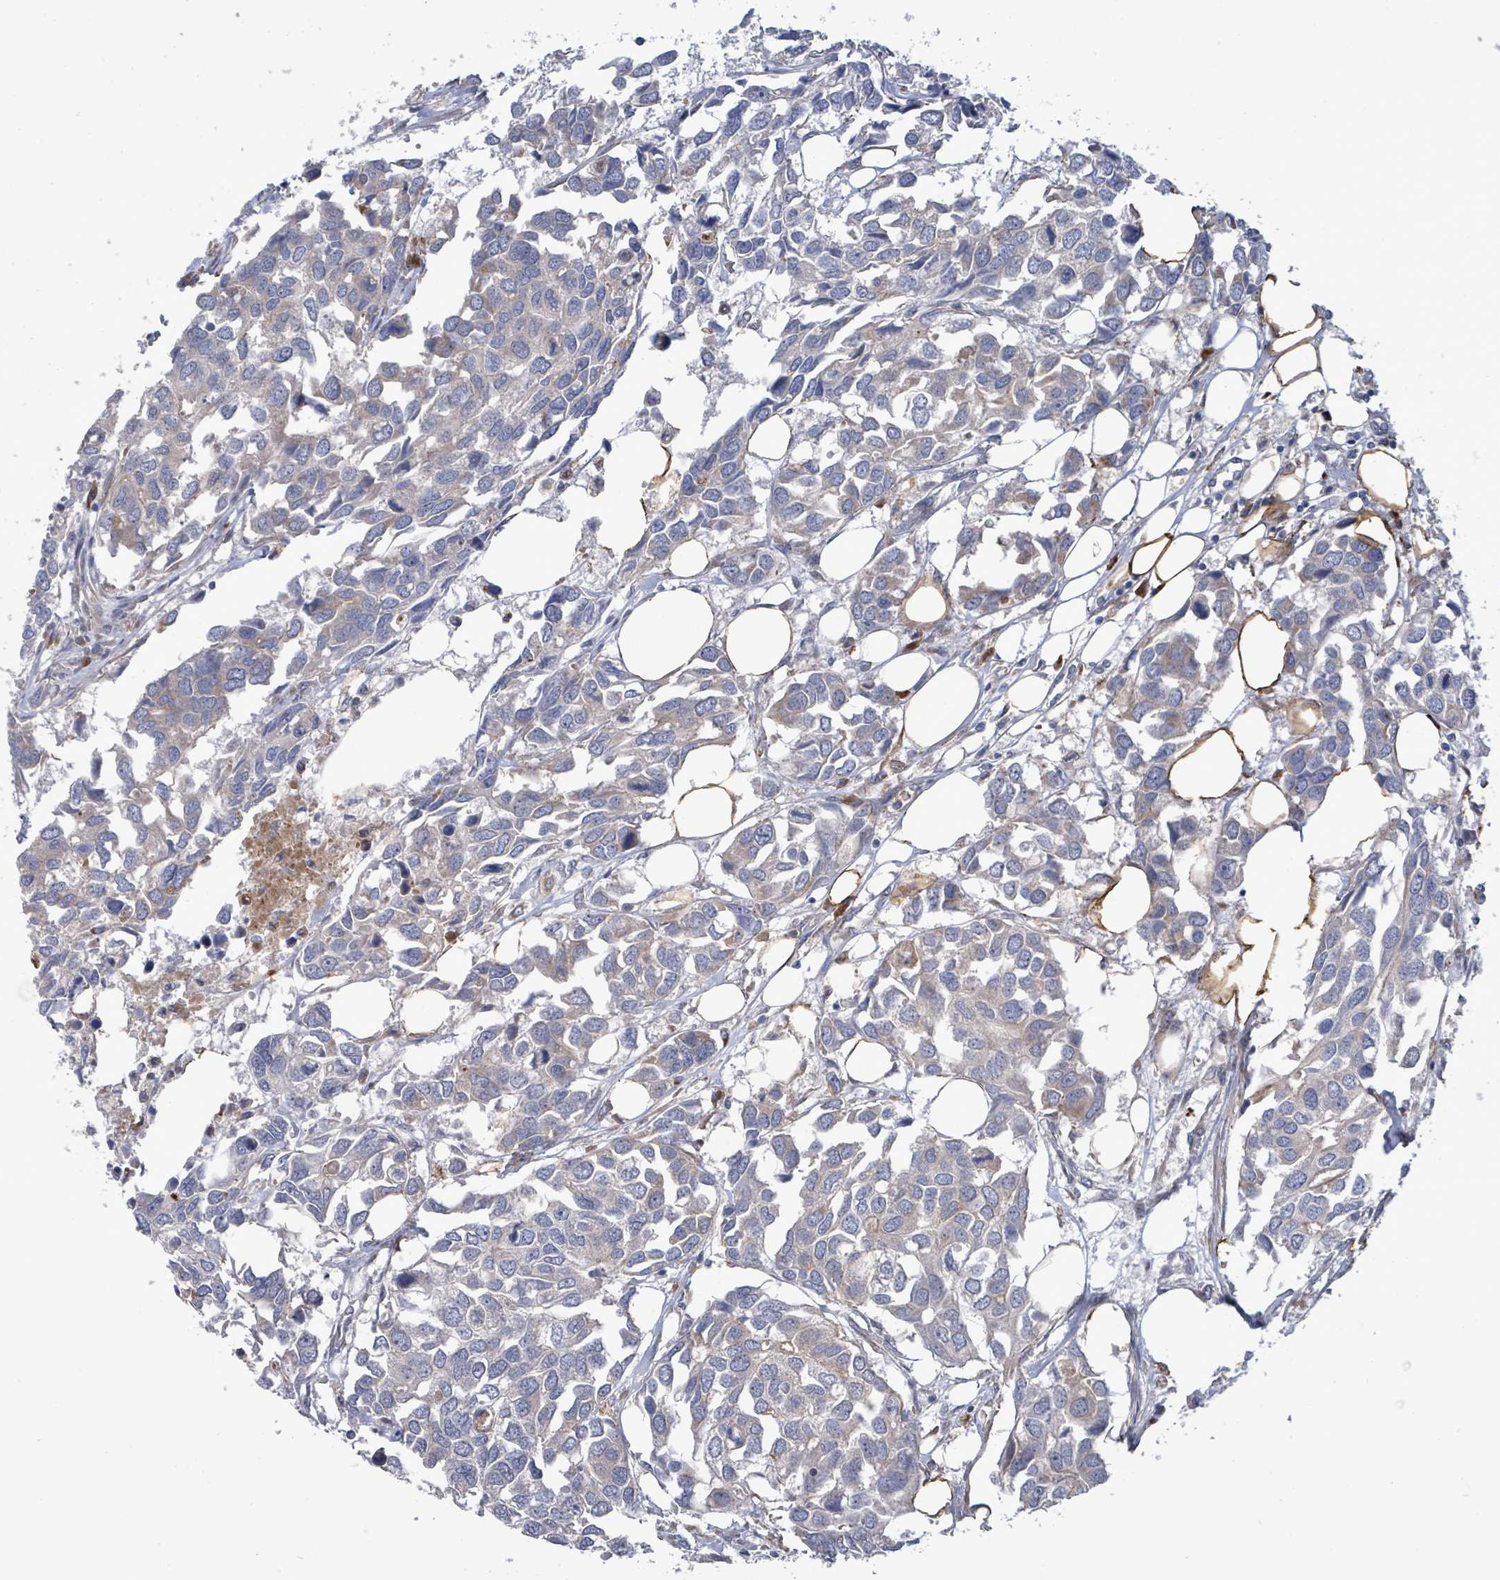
{"staining": {"intensity": "negative", "quantity": "none", "location": "none"}, "tissue": "breast cancer", "cell_type": "Tumor cells", "image_type": "cancer", "snomed": [{"axis": "morphology", "description": "Duct carcinoma"}, {"axis": "topography", "description": "Breast"}], "caption": "Immunohistochemical staining of breast cancer shows no significant expression in tumor cells. The staining is performed using DAB (3,3'-diaminobenzidine) brown chromogen with nuclei counter-stained in using hematoxylin.", "gene": "SAR1A", "patient": {"sex": "female", "age": 83}}